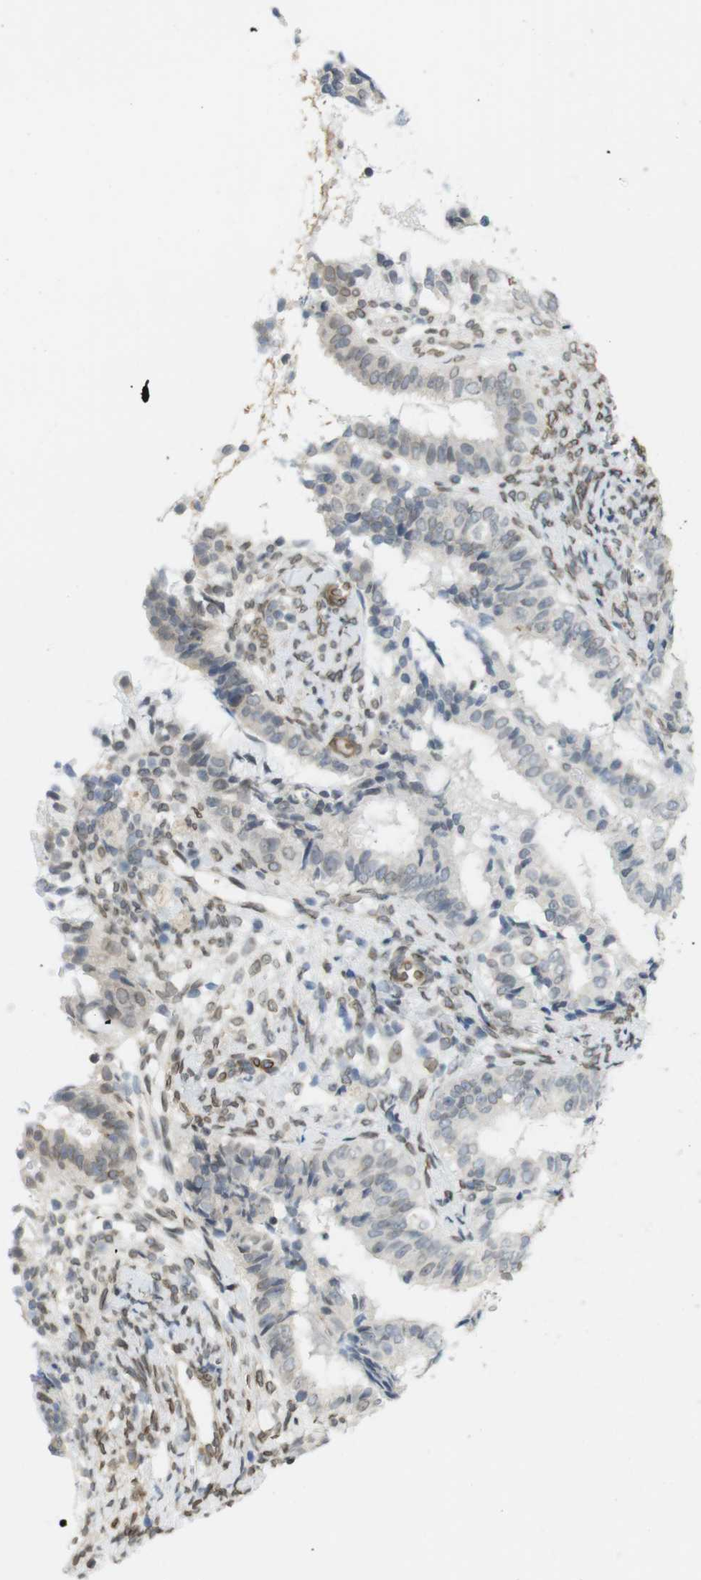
{"staining": {"intensity": "negative", "quantity": "none", "location": "none"}, "tissue": "endometrial cancer", "cell_type": "Tumor cells", "image_type": "cancer", "snomed": [{"axis": "morphology", "description": "Adenocarcinoma, NOS"}, {"axis": "topography", "description": "Endometrium"}], "caption": "The micrograph demonstrates no significant staining in tumor cells of endometrial cancer (adenocarcinoma). The staining is performed using DAB brown chromogen with nuclei counter-stained in using hematoxylin.", "gene": "ARL6IP6", "patient": {"sex": "female", "age": 63}}